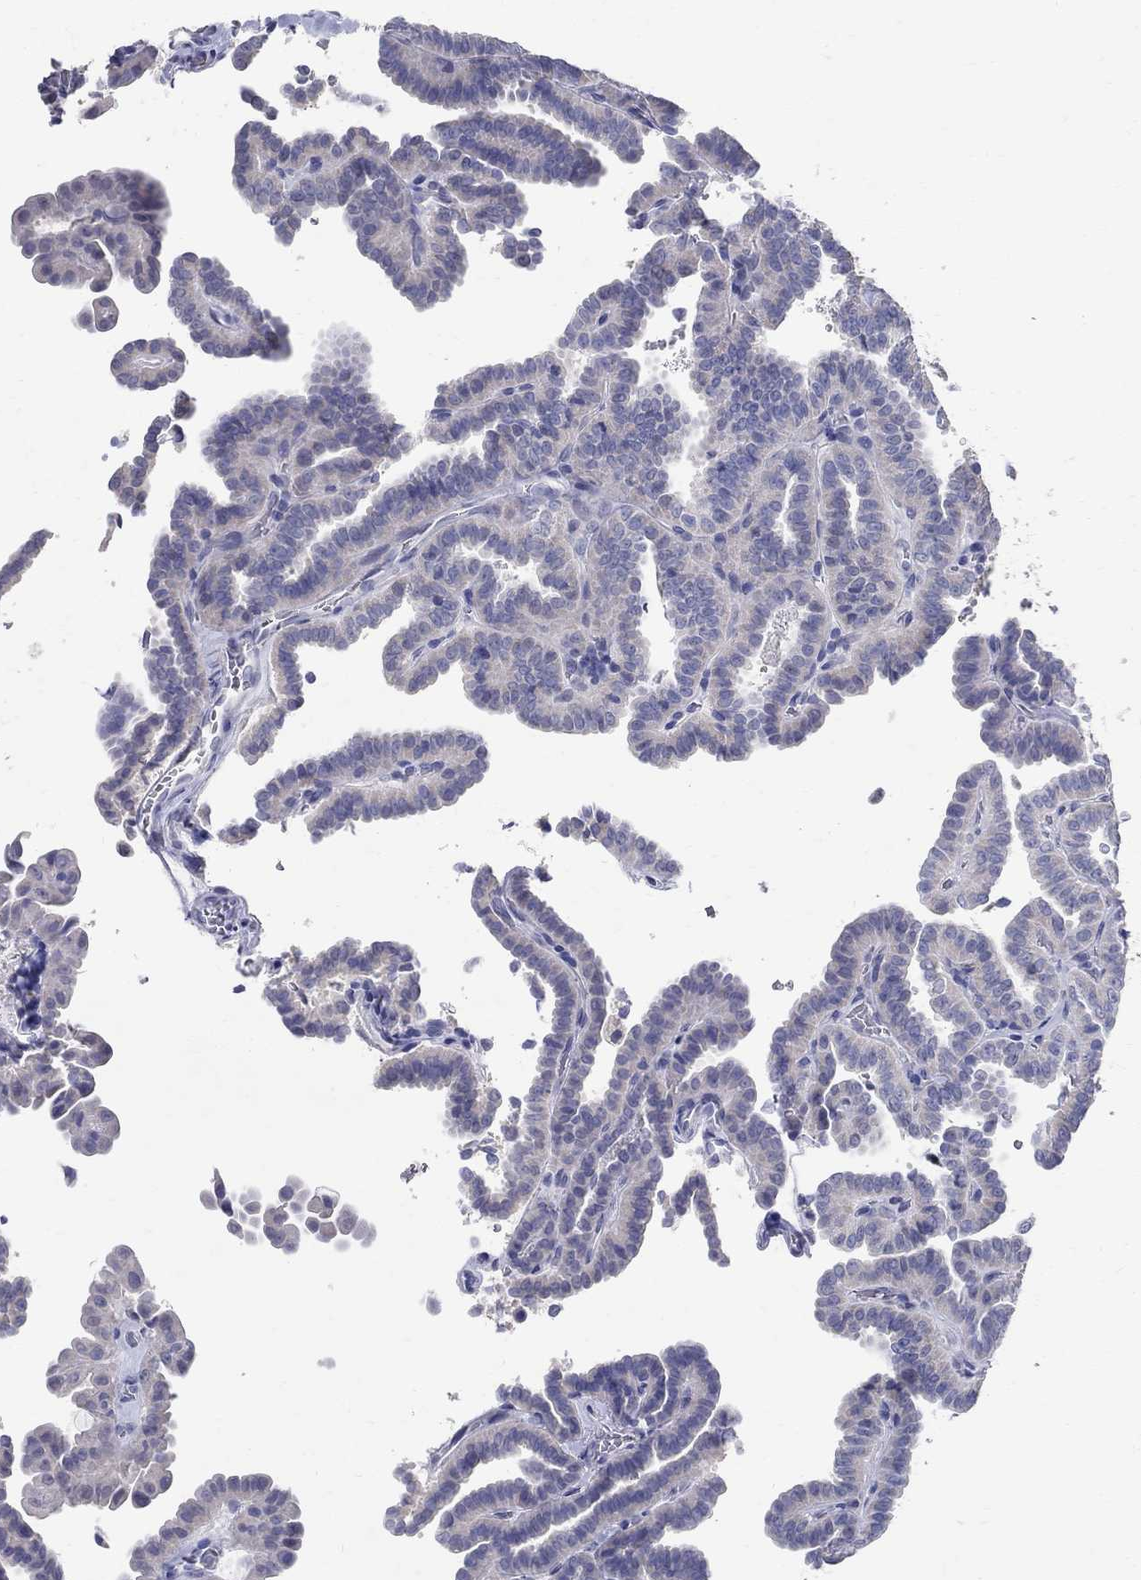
{"staining": {"intensity": "negative", "quantity": "none", "location": "none"}, "tissue": "thyroid cancer", "cell_type": "Tumor cells", "image_type": "cancer", "snomed": [{"axis": "morphology", "description": "Papillary adenocarcinoma, NOS"}, {"axis": "topography", "description": "Thyroid gland"}], "caption": "High power microscopy image of an IHC histopathology image of thyroid papillary adenocarcinoma, revealing no significant expression in tumor cells.", "gene": "SOX2", "patient": {"sex": "female", "age": 39}}